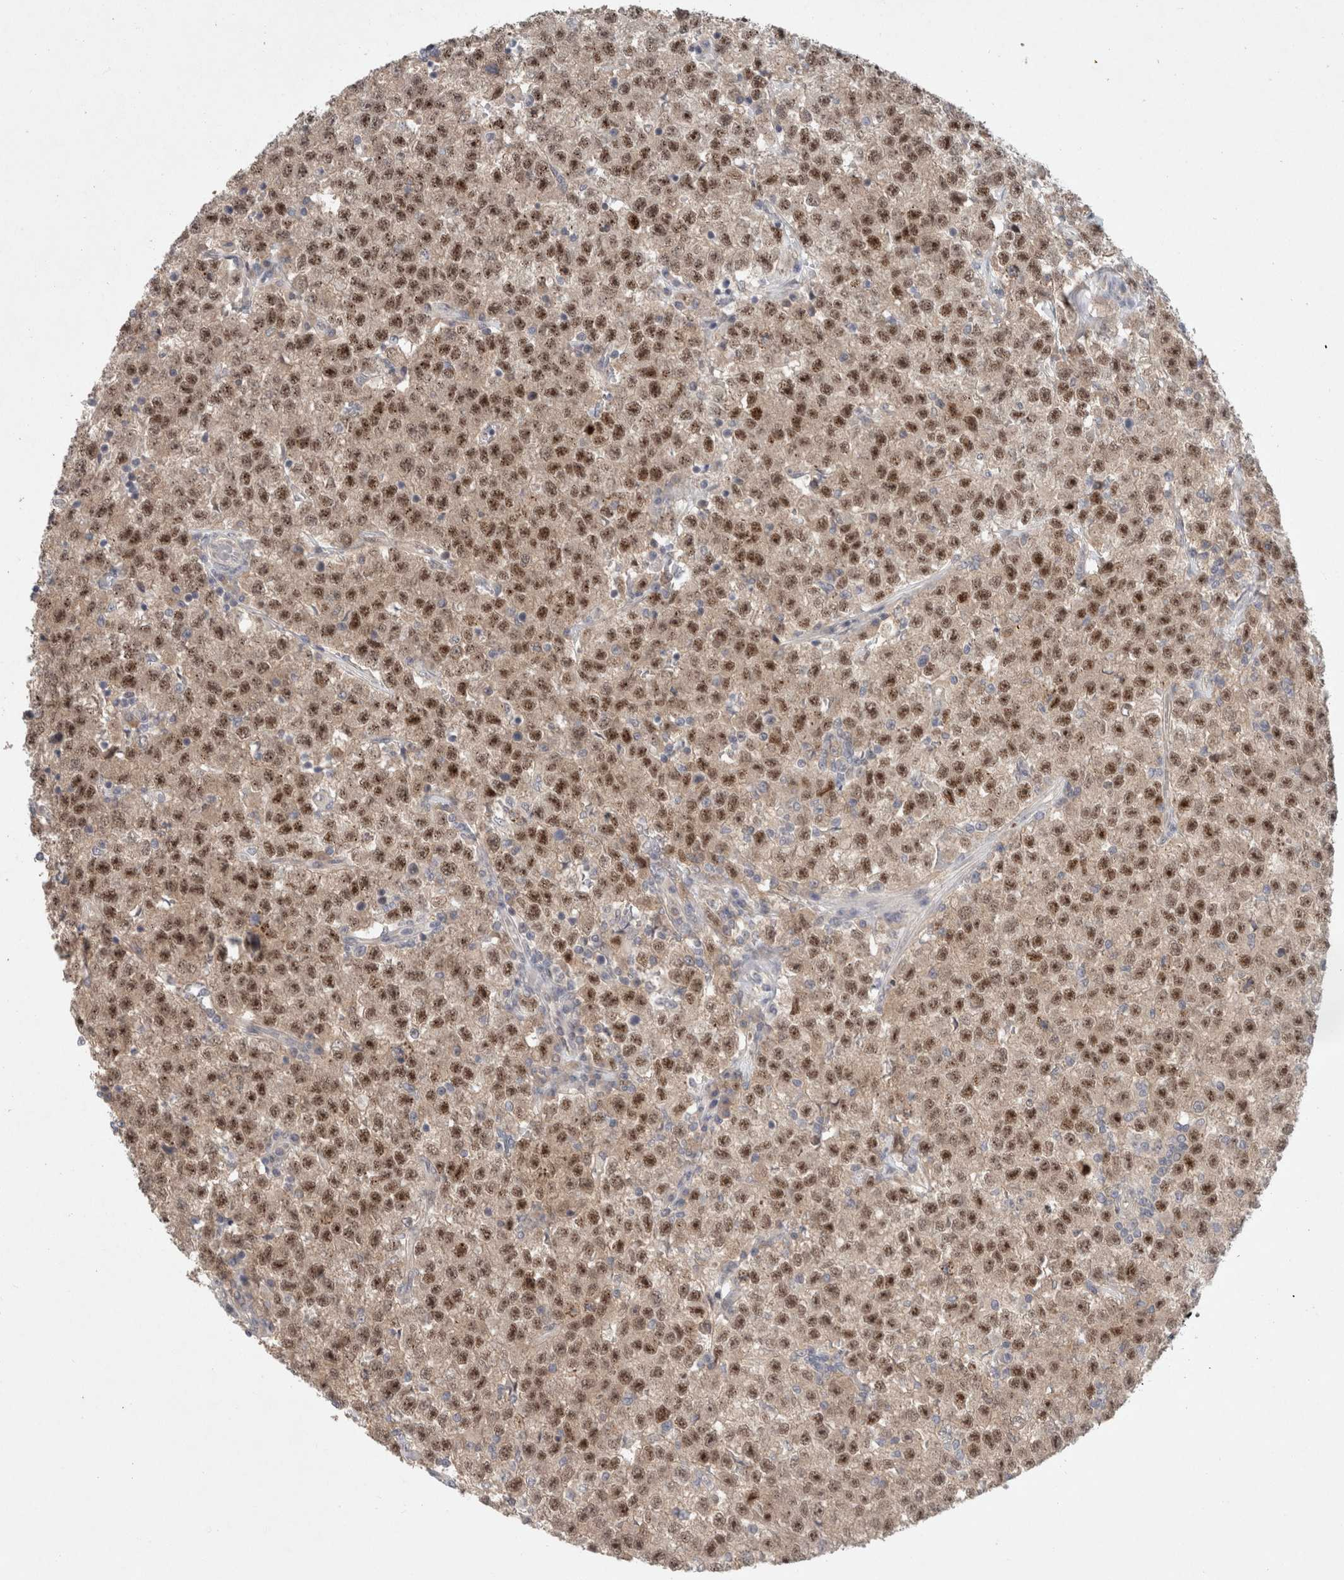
{"staining": {"intensity": "moderate", "quantity": ">75%", "location": "nuclear"}, "tissue": "testis cancer", "cell_type": "Tumor cells", "image_type": "cancer", "snomed": [{"axis": "morphology", "description": "Seminoma, NOS"}, {"axis": "topography", "description": "Testis"}], "caption": "A micrograph of human testis cancer (seminoma) stained for a protein exhibits moderate nuclear brown staining in tumor cells. The protein is shown in brown color, while the nuclei are stained blue.", "gene": "RASAL2", "patient": {"sex": "male", "age": 22}}